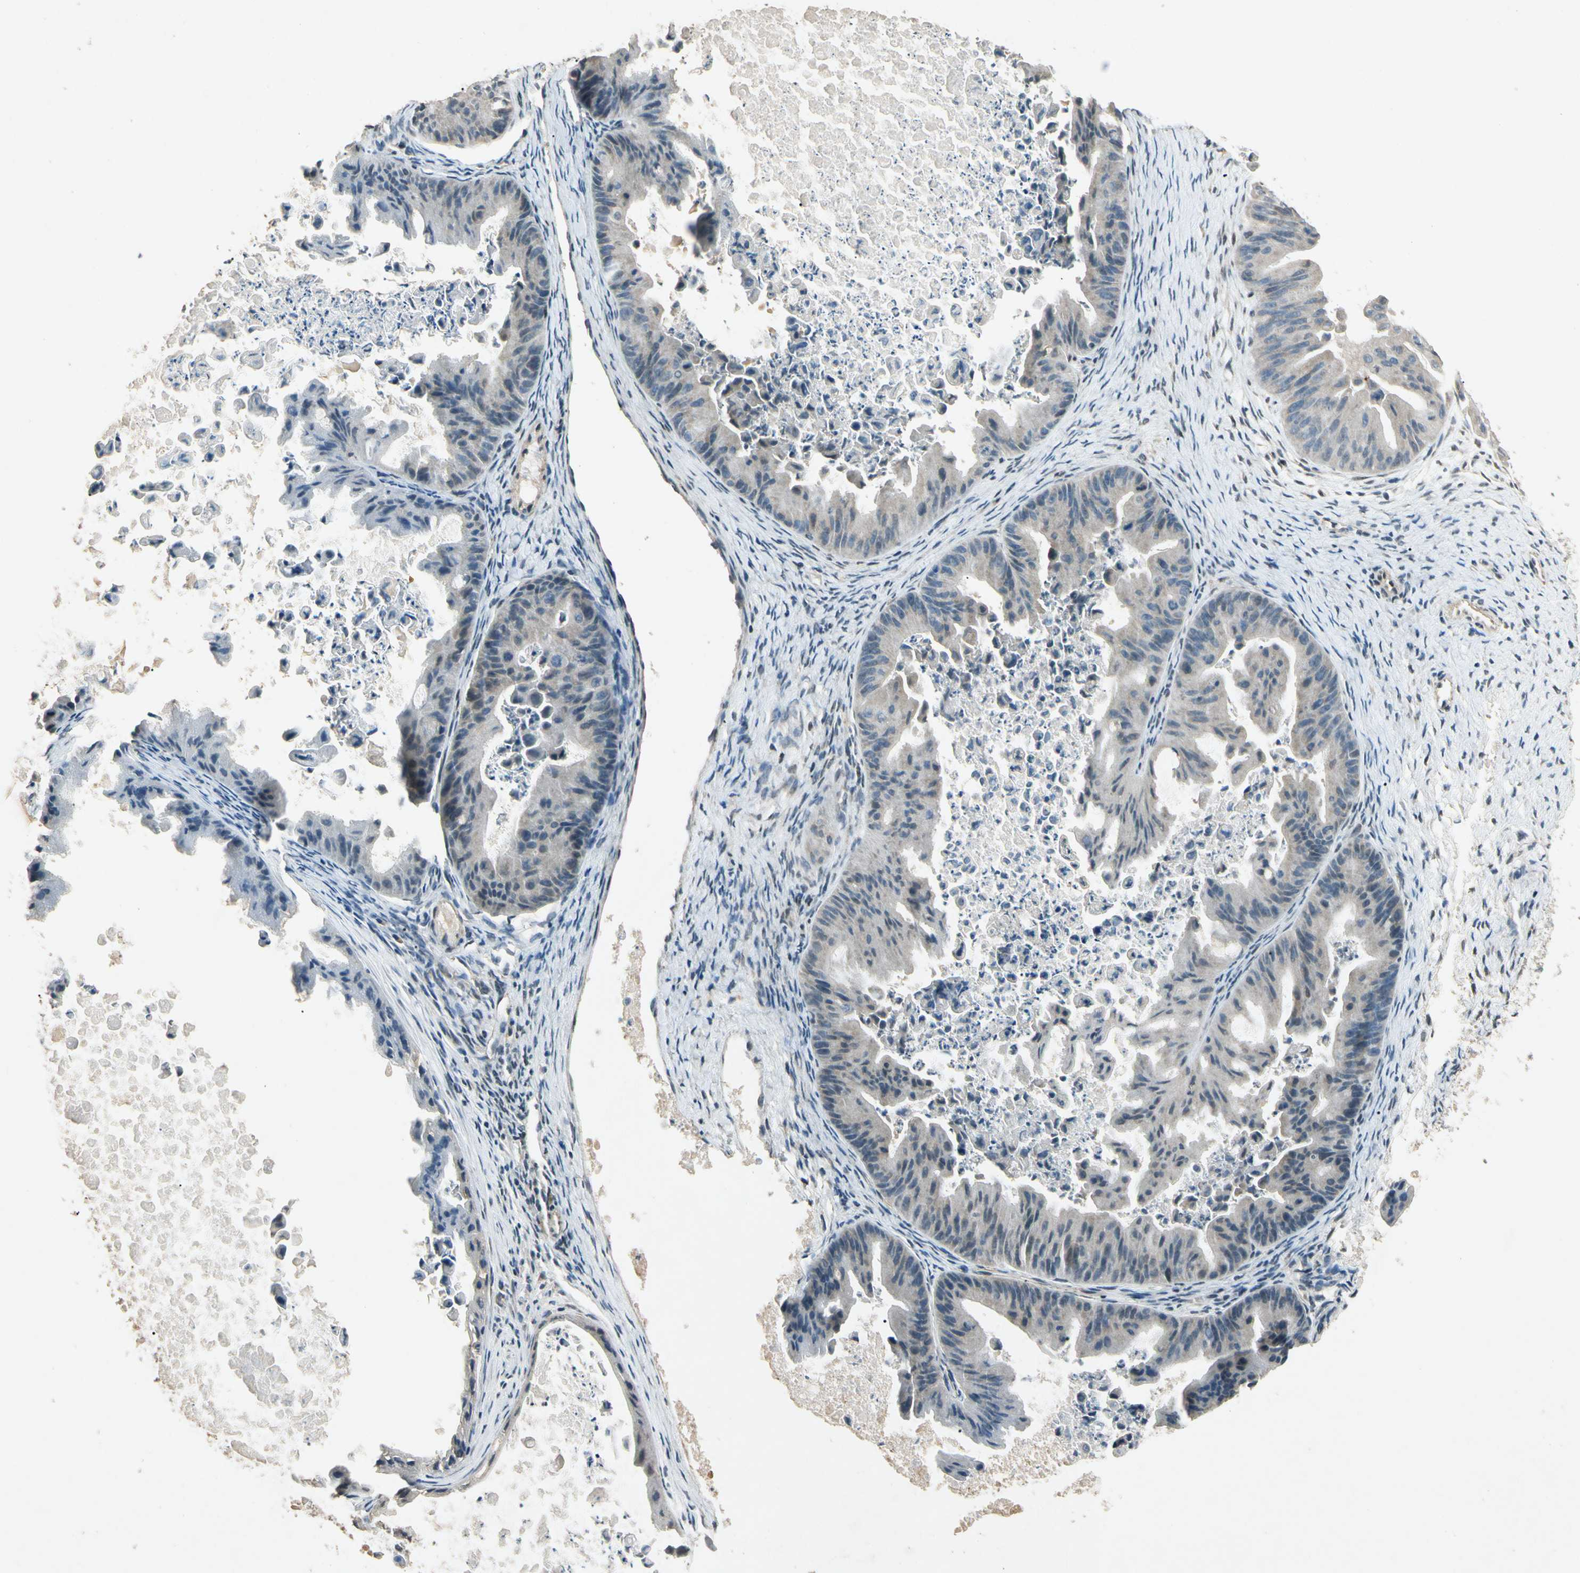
{"staining": {"intensity": "weak", "quantity": "25%-75%", "location": "cytoplasmic/membranous"}, "tissue": "ovarian cancer", "cell_type": "Tumor cells", "image_type": "cancer", "snomed": [{"axis": "morphology", "description": "Cystadenocarcinoma, mucinous, NOS"}, {"axis": "topography", "description": "Ovary"}], "caption": "Protein expression analysis of ovarian cancer displays weak cytoplasmic/membranous expression in approximately 25%-75% of tumor cells. The protein of interest is stained brown, and the nuclei are stained in blue (DAB (3,3'-diaminobenzidine) IHC with brightfield microscopy, high magnification).", "gene": "ZBTB4", "patient": {"sex": "female", "age": 37}}